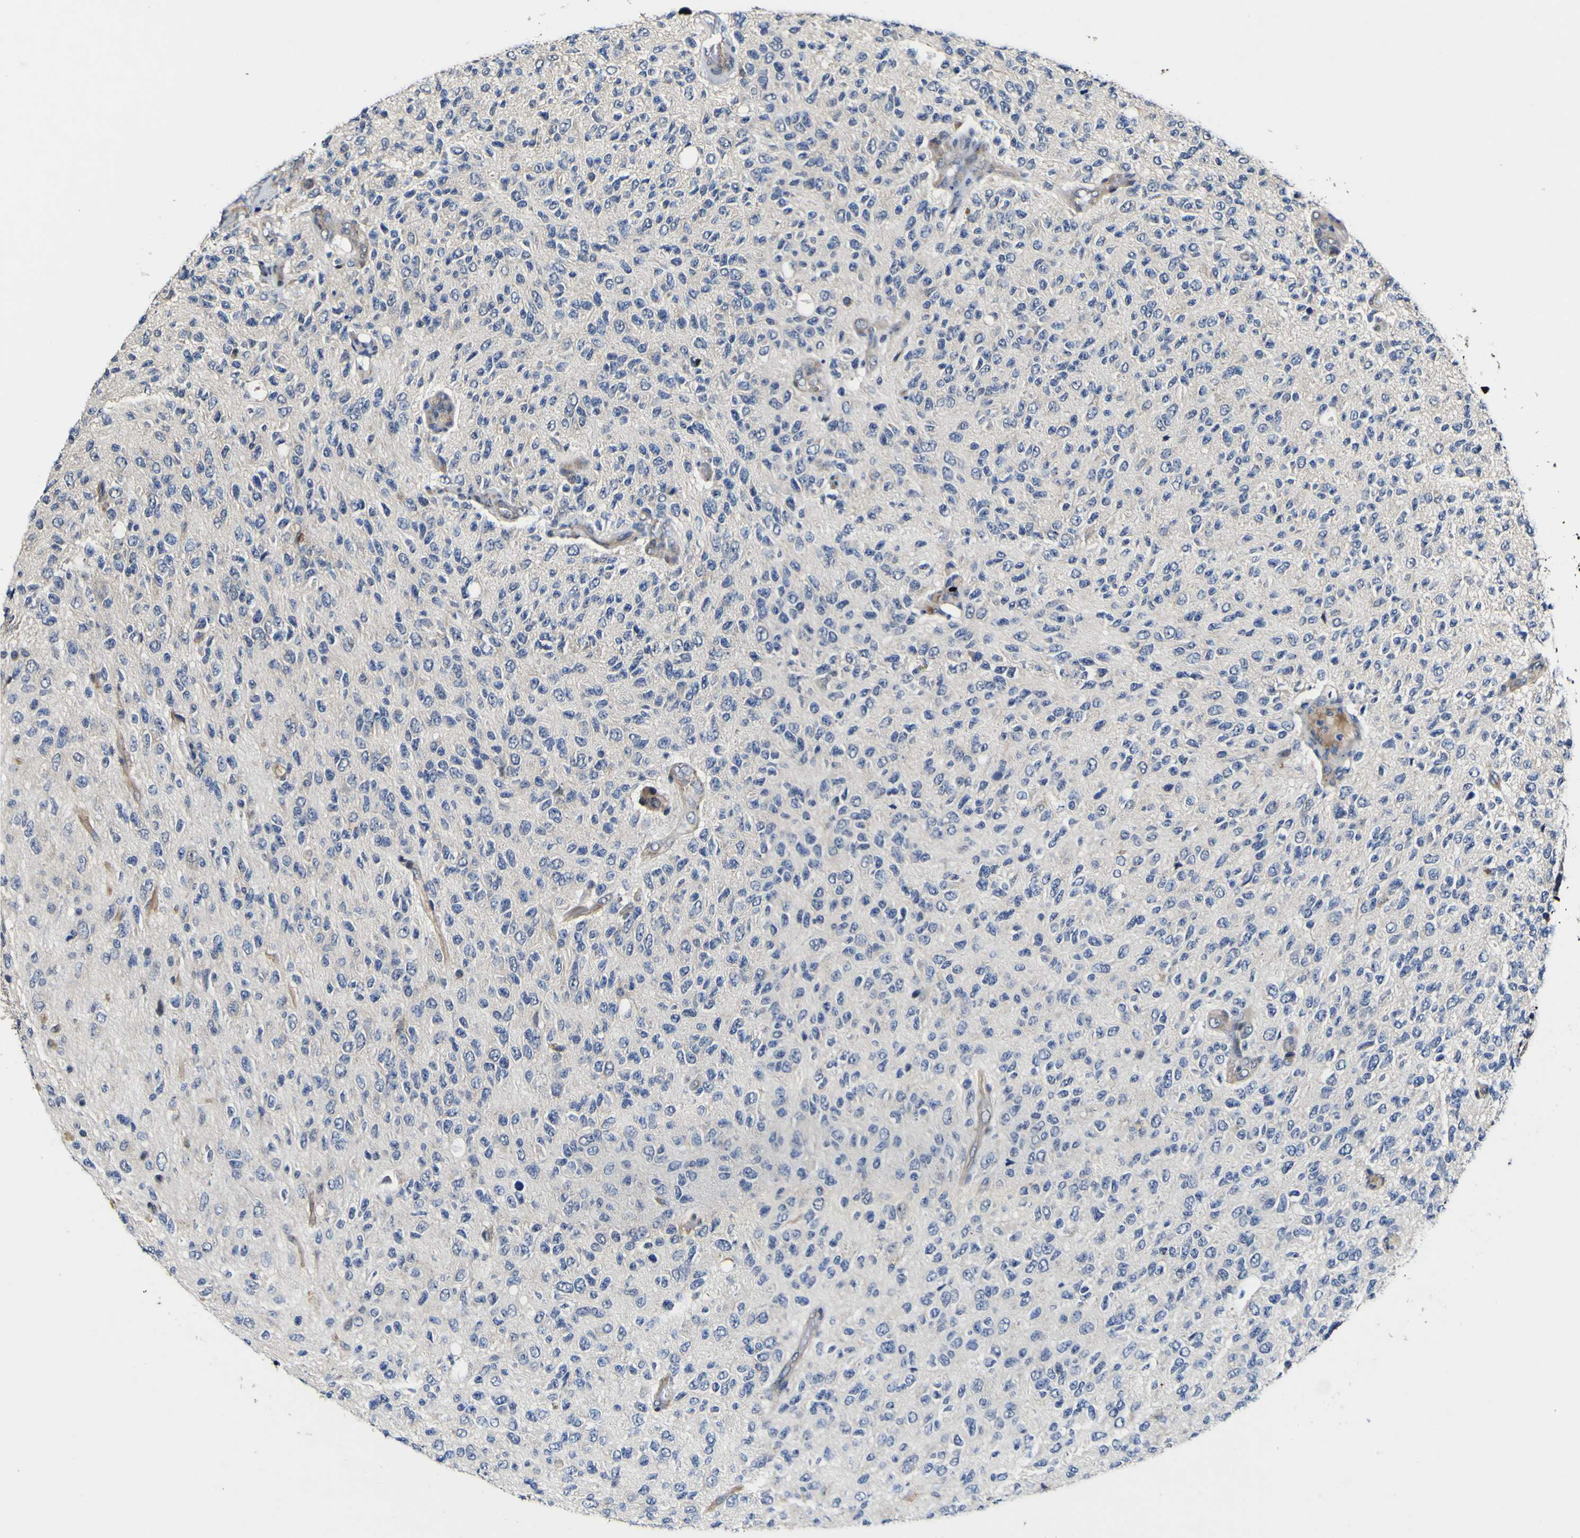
{"staining": {"intensity": "negative", "quantity": "none", "location": "none"}, "tissue": "glioma", "cell_type": "Tumor cells", "image_type": "cancer", "snomed": [{"axis": "morphology", "description": "Glioma, malignant, High grade"}, {"axis": "topography", "description": "pancreas cauda"}], "caption": "Immunohistochemistry histopathology image of neoplastic tissue: glioma stained with DAB exhibits no significant protein expression in tumor cells. The staining was performed using DAB to visualize the protein expression in brown, while the nuclei were stained in blue with hematoxylin (Magnification: 20x).", "gene": "CCL2", "patient": {"sex": "male", "age": 60}}